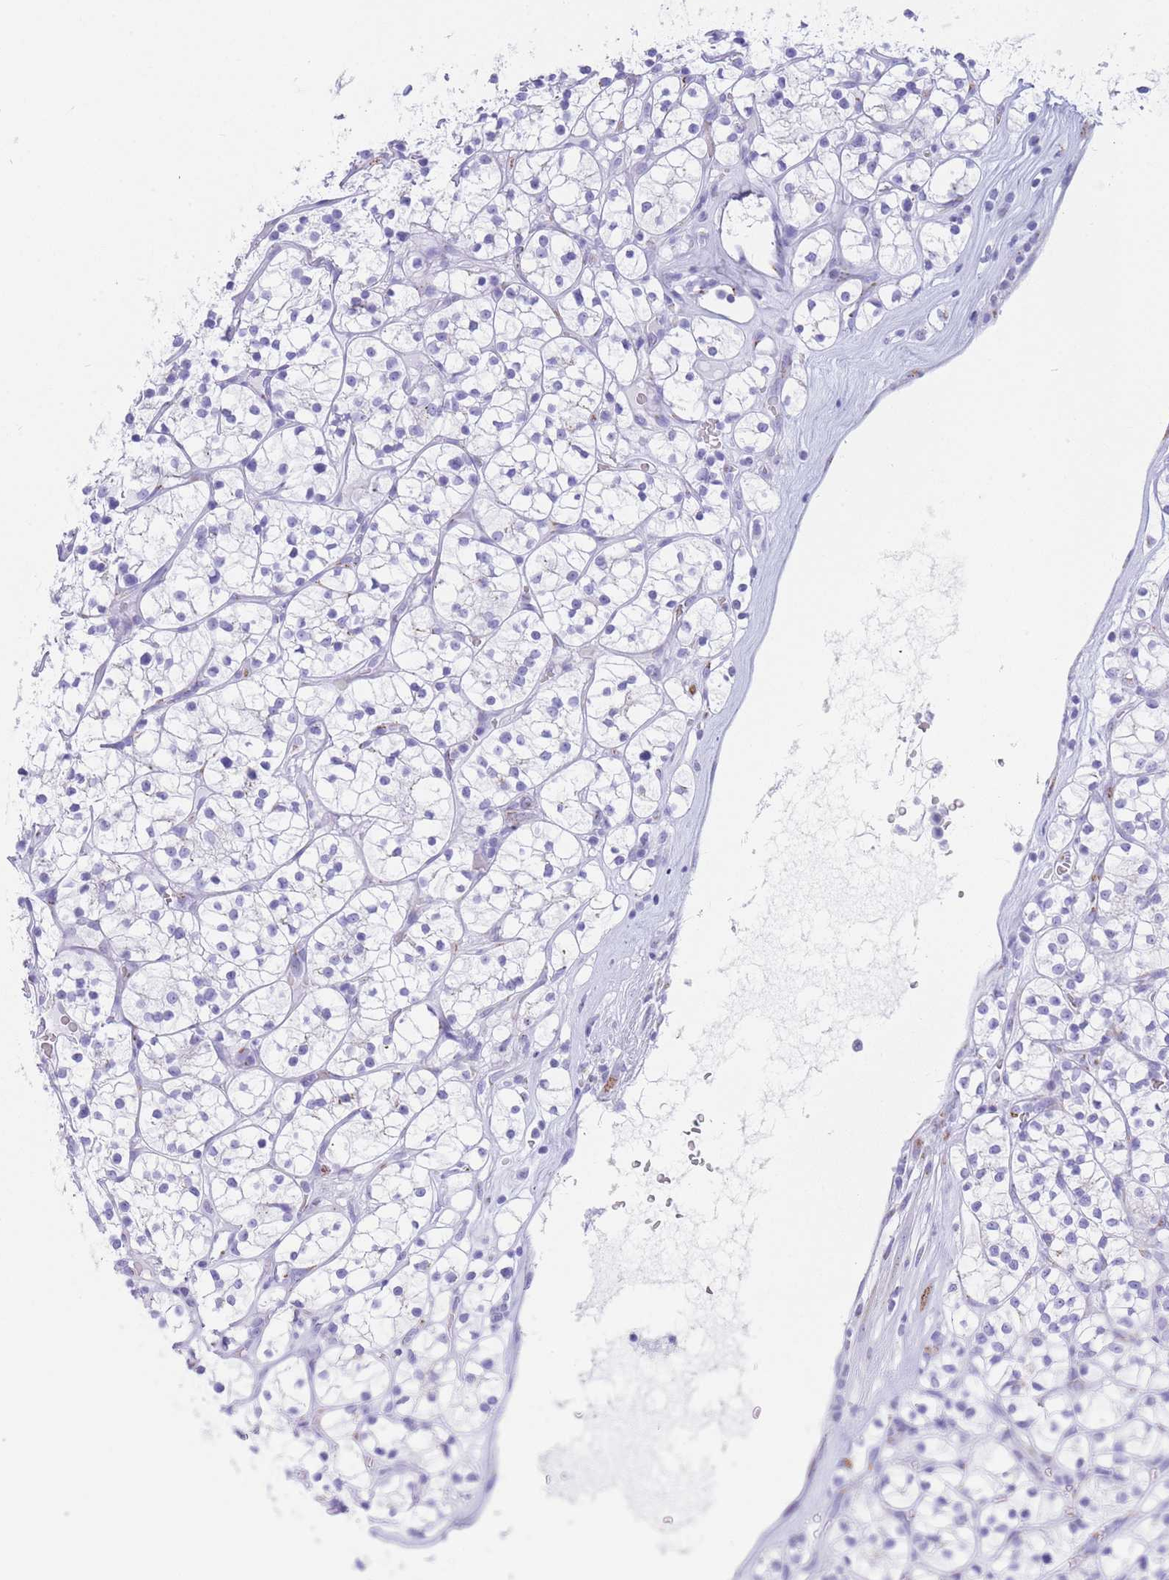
{"staining": {"intensity": "negative", "quantity": "none", "location": "none"}, "tissue": "renal cancer", "cell_type": "Tumor cells", "image_type": "cancer", "snomed": [{"axis": "morphology", "description": "Adenocarcinoma, NOS"}, {"axis": "topography", "description": "Kidney"}], "caption": "Tumor cells show no significant protein positivity in renal adenocarcinoma.", "gene": "FAM3C", "patient": {"sex": "female", "age": 64}}